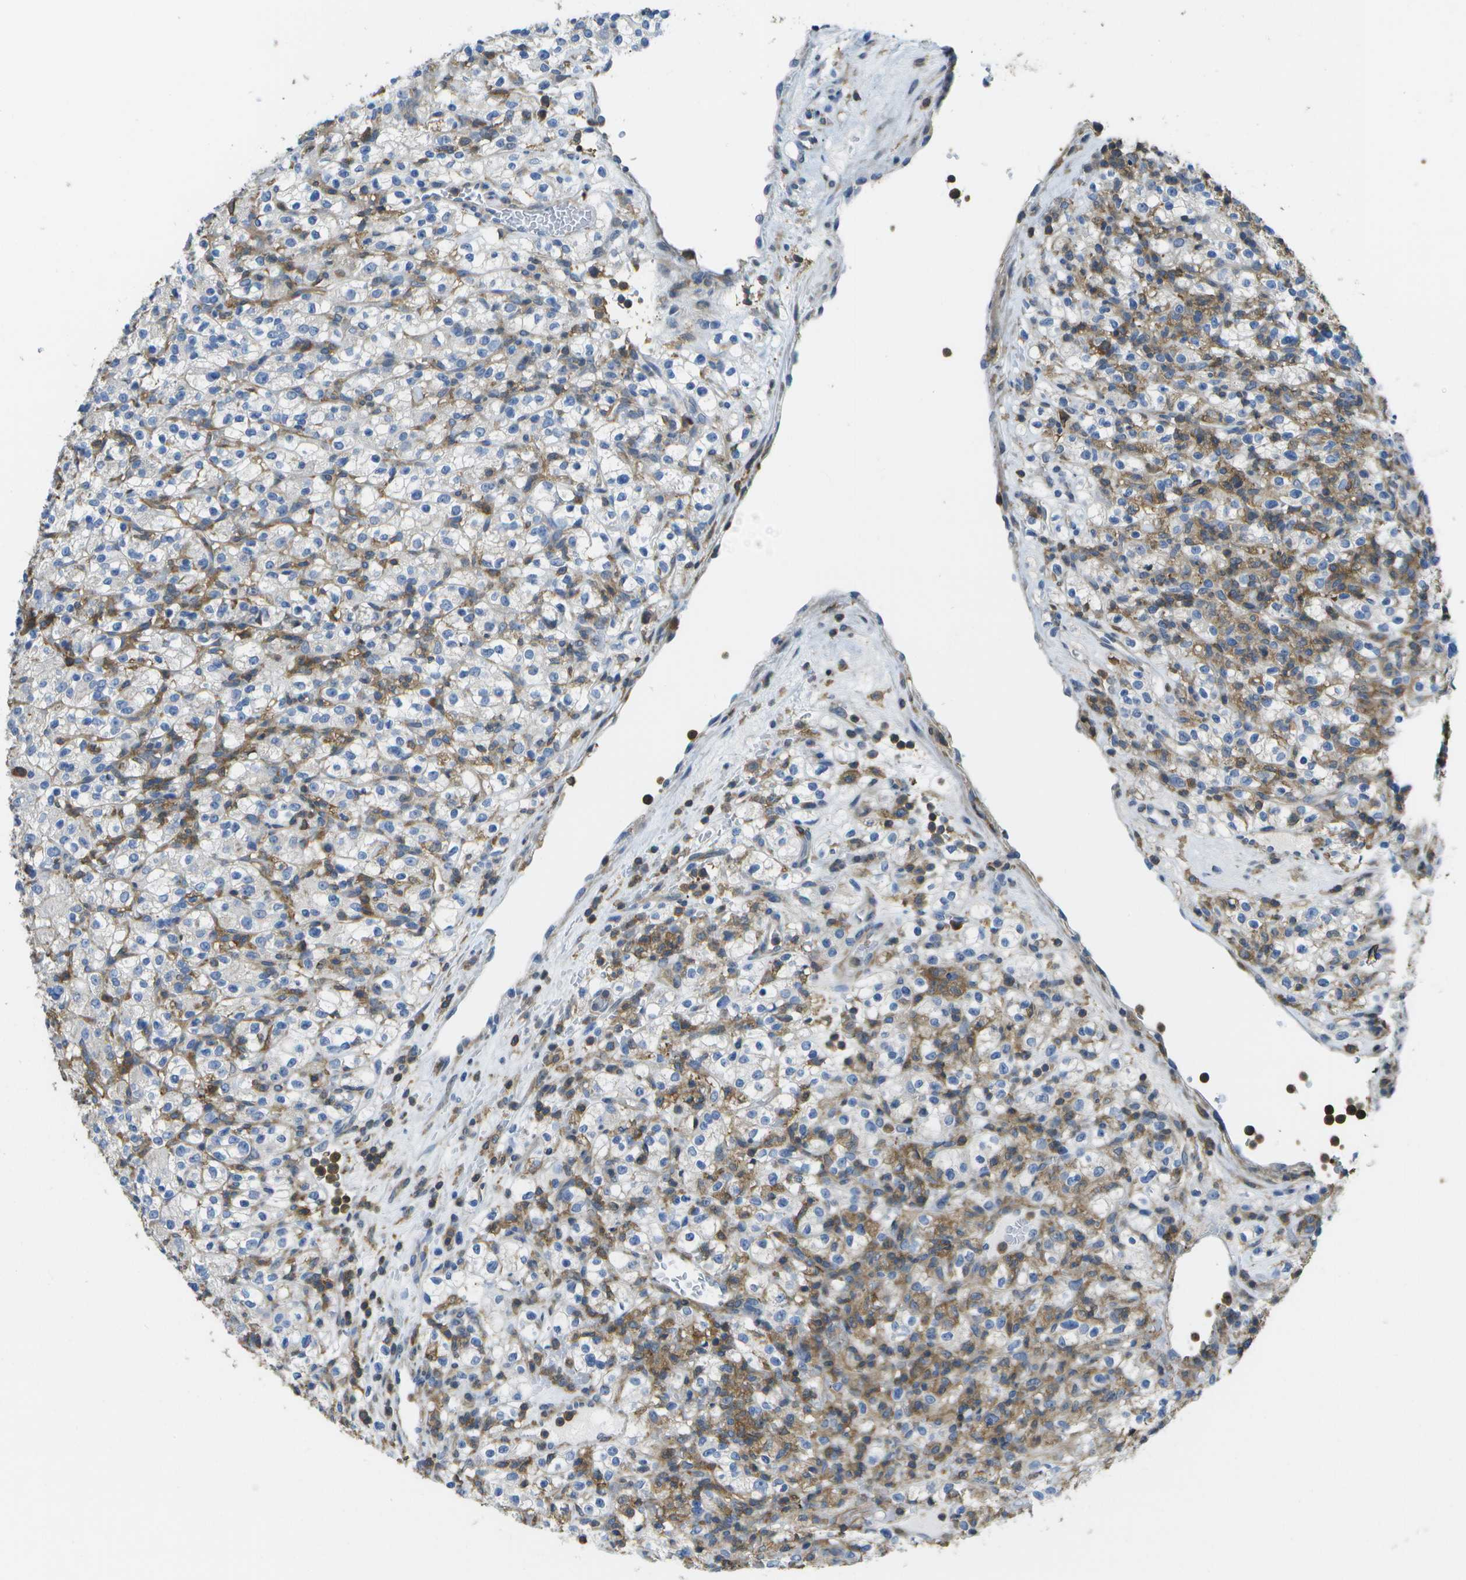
{"staining": {"intensity": "negative", "quantity": "none", "location": "none"}, "tissue": "renal cancer", "cell_type": "Tumor cells", "image_type": "cancer", "snomed": [{"axis": "morphology", "description": "Normal tissue, NOS"}, {"axis": "morphology", "description": "Adenocarcinoma, NOS"}, {"axis": "topography", "description": "Kidney"}], "caption": "Renal cancer (adenocarcinoma) stained for a protein using immunohistochemistry (IHC) shows no positivity tumor cells.", "gene": "RCSD1", "patient": {"sex": "female", "age": 72}}